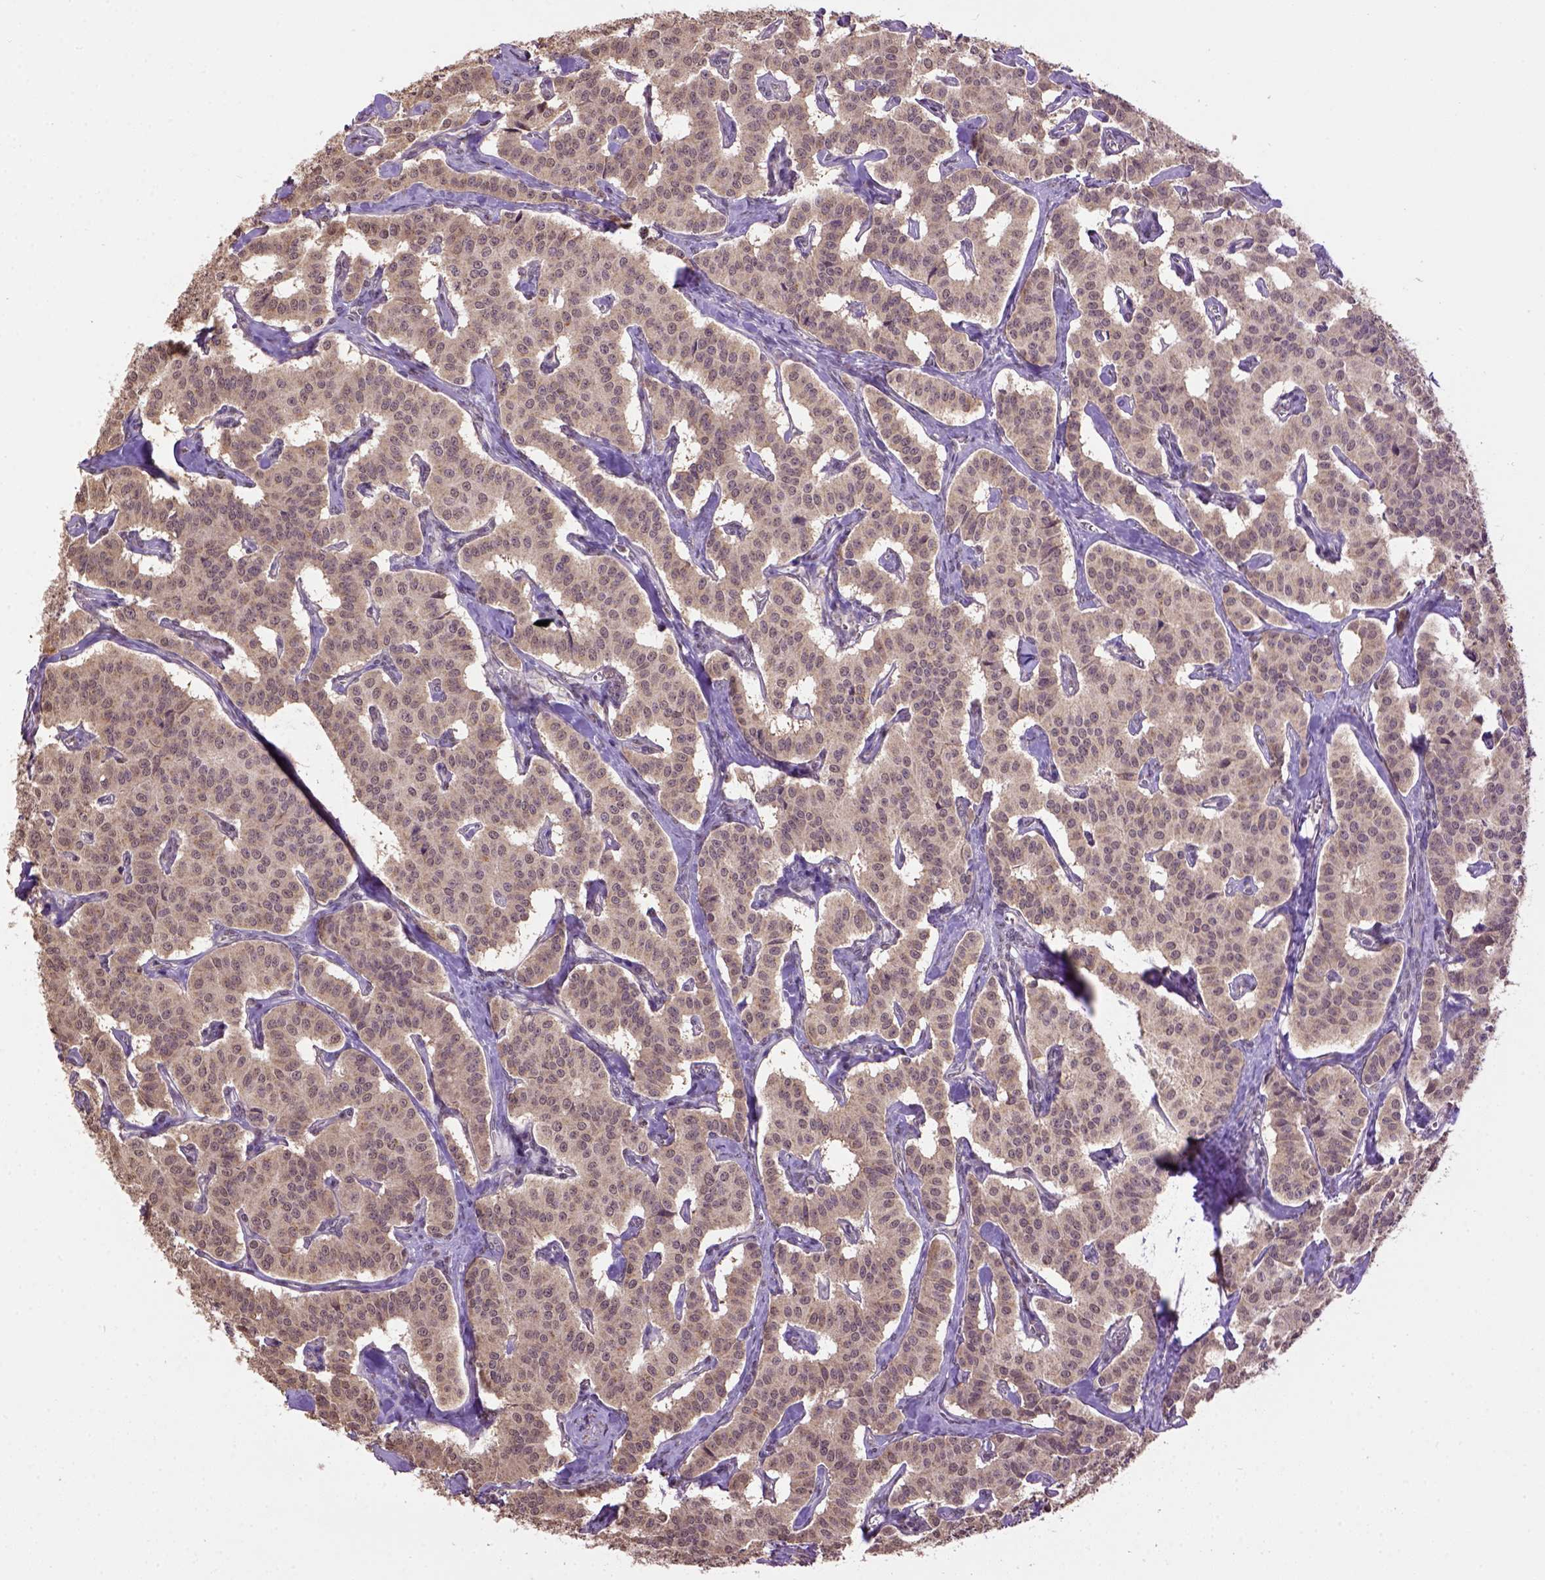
{"staining": {"intensity": "weak", "quantity": ">75%", "location": "cytoplasmic/membranous"}, "tissue": "carcinoid", "cell_type": "Tumor cells", "image_type": "cancer", "snomed": [{"axis": "morphology", "description": "Carcinoid, malignant, NOS"}, {"axis": "topography", "description": "Lung"}], "caption": "Malignant carcinoid tissue demonstrates weak cytoplasmic/membranous expression in approximately >75% of tumor cells", "gene": "WDR17", "patient": {"sex": "female", "age": 46}}